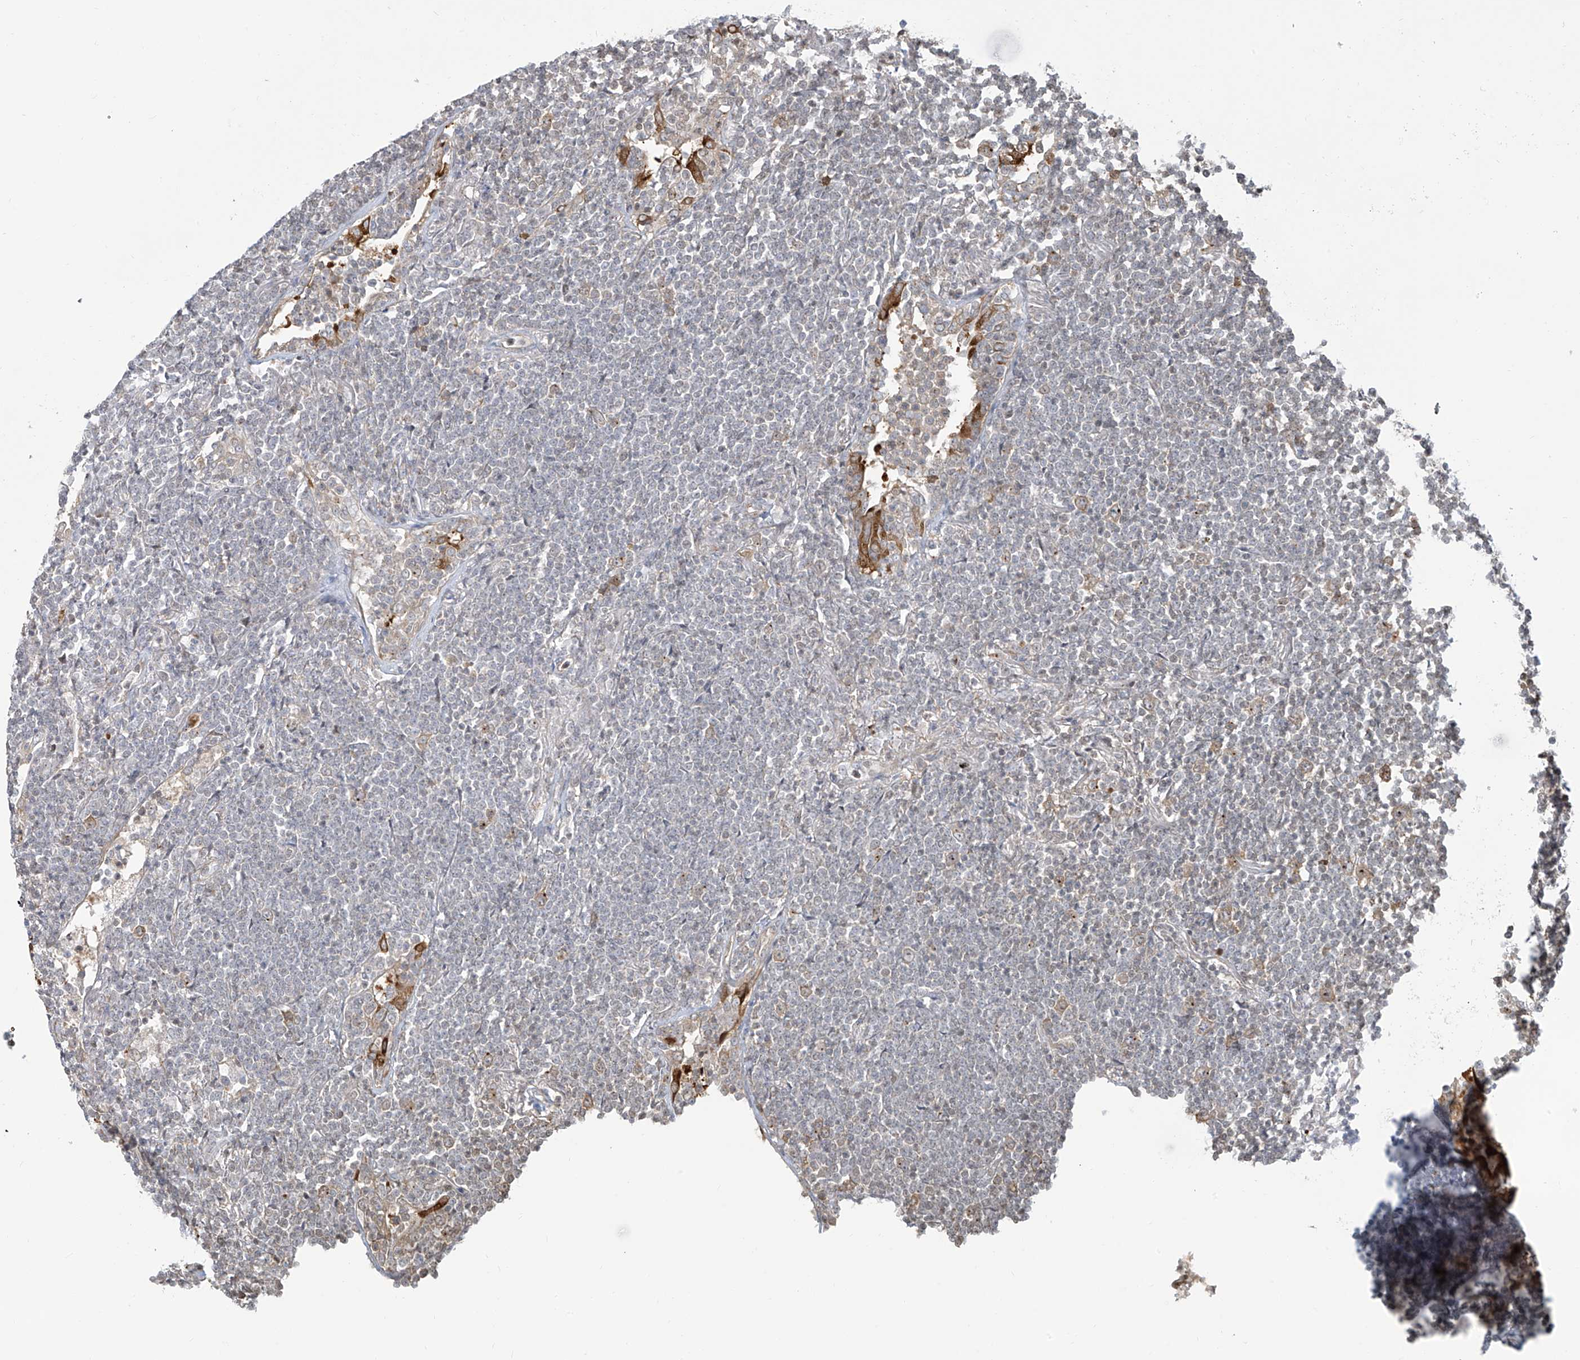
{"staining": {"intensity": "negative", "quantity": "none", "location": "none"}, "tissue": "lymphoma", "cell_type": "Tumor cells", "image_type": "cancer", "snomed": [{"axis": "morphology", "description": "Malignant lymphoma, non-Hodgkin's type, Low grade"}, {"axis": "topography", "description": "Lung"}], "caption": "This is a photomicrograph of immunohistochemistry staining of low-grade malignant lymphoma, non-Hodgkin's type, which shows no positivity in tumor cells.", "gene": "VMP1", "patient": {"sex": "female", "age": 71}}